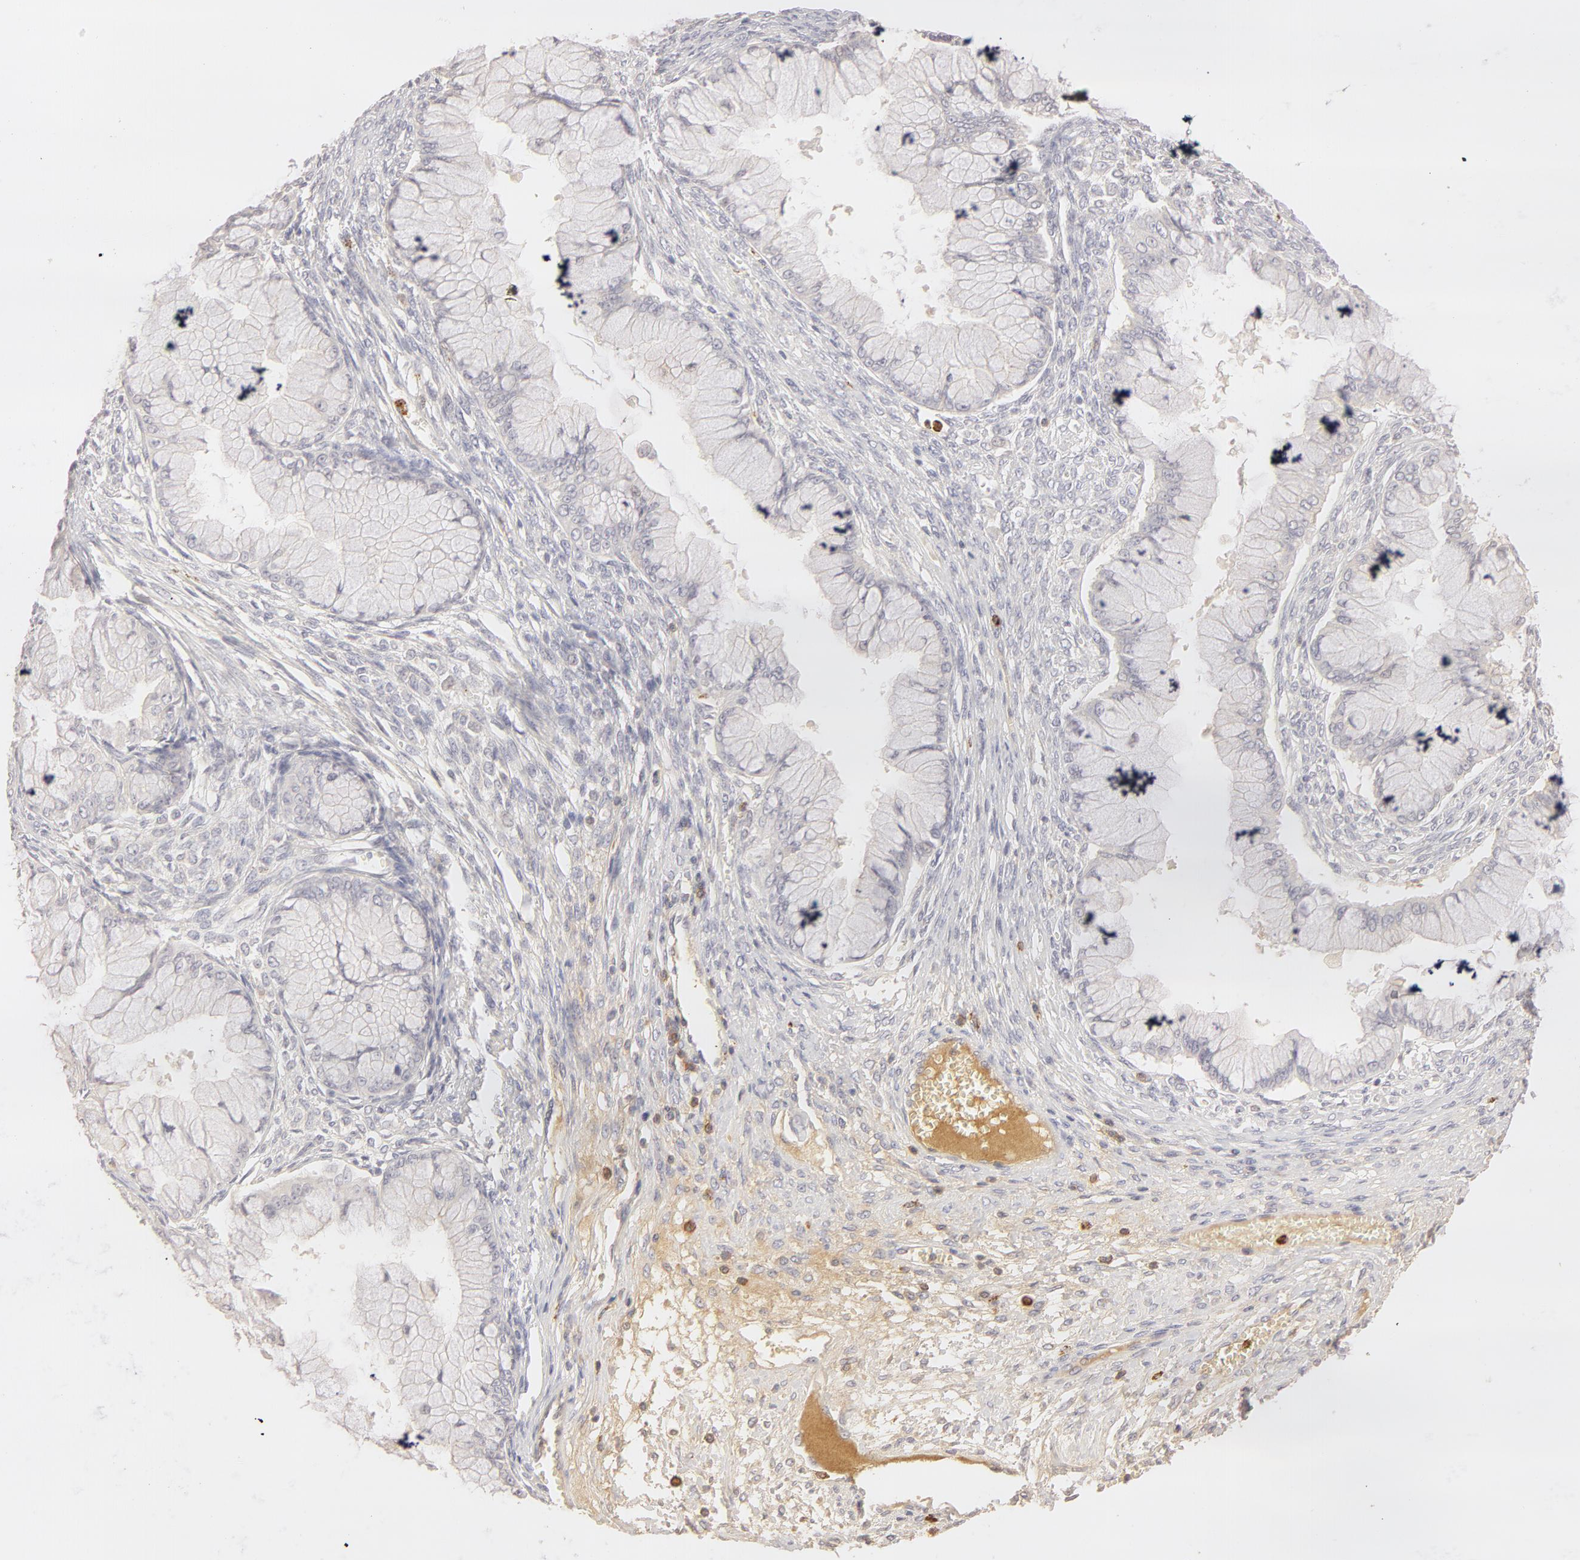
{"staining": {"intensity": "negative", "quantity": "none", "location": "none"}, "tissue": "ovarian cancer", "cell_type": "Tumor cells", "image_type": "cancer", "snomed": [{"axis": "morphology", "description": "Cystadenocarcinoma, mucinous, NOS"}, {"axis": "topography", "description": "Ovary"}], "caption": "Protein analysis of mucinous cystadenocarcinoma (ovarian) demonstrates no significant positivity in tumor cells. (Immunohistochemistry (ihc), brightfield microscopy, high magnification).", "gene": "C1R", "patient": {"sex": "female", "age": 63}}